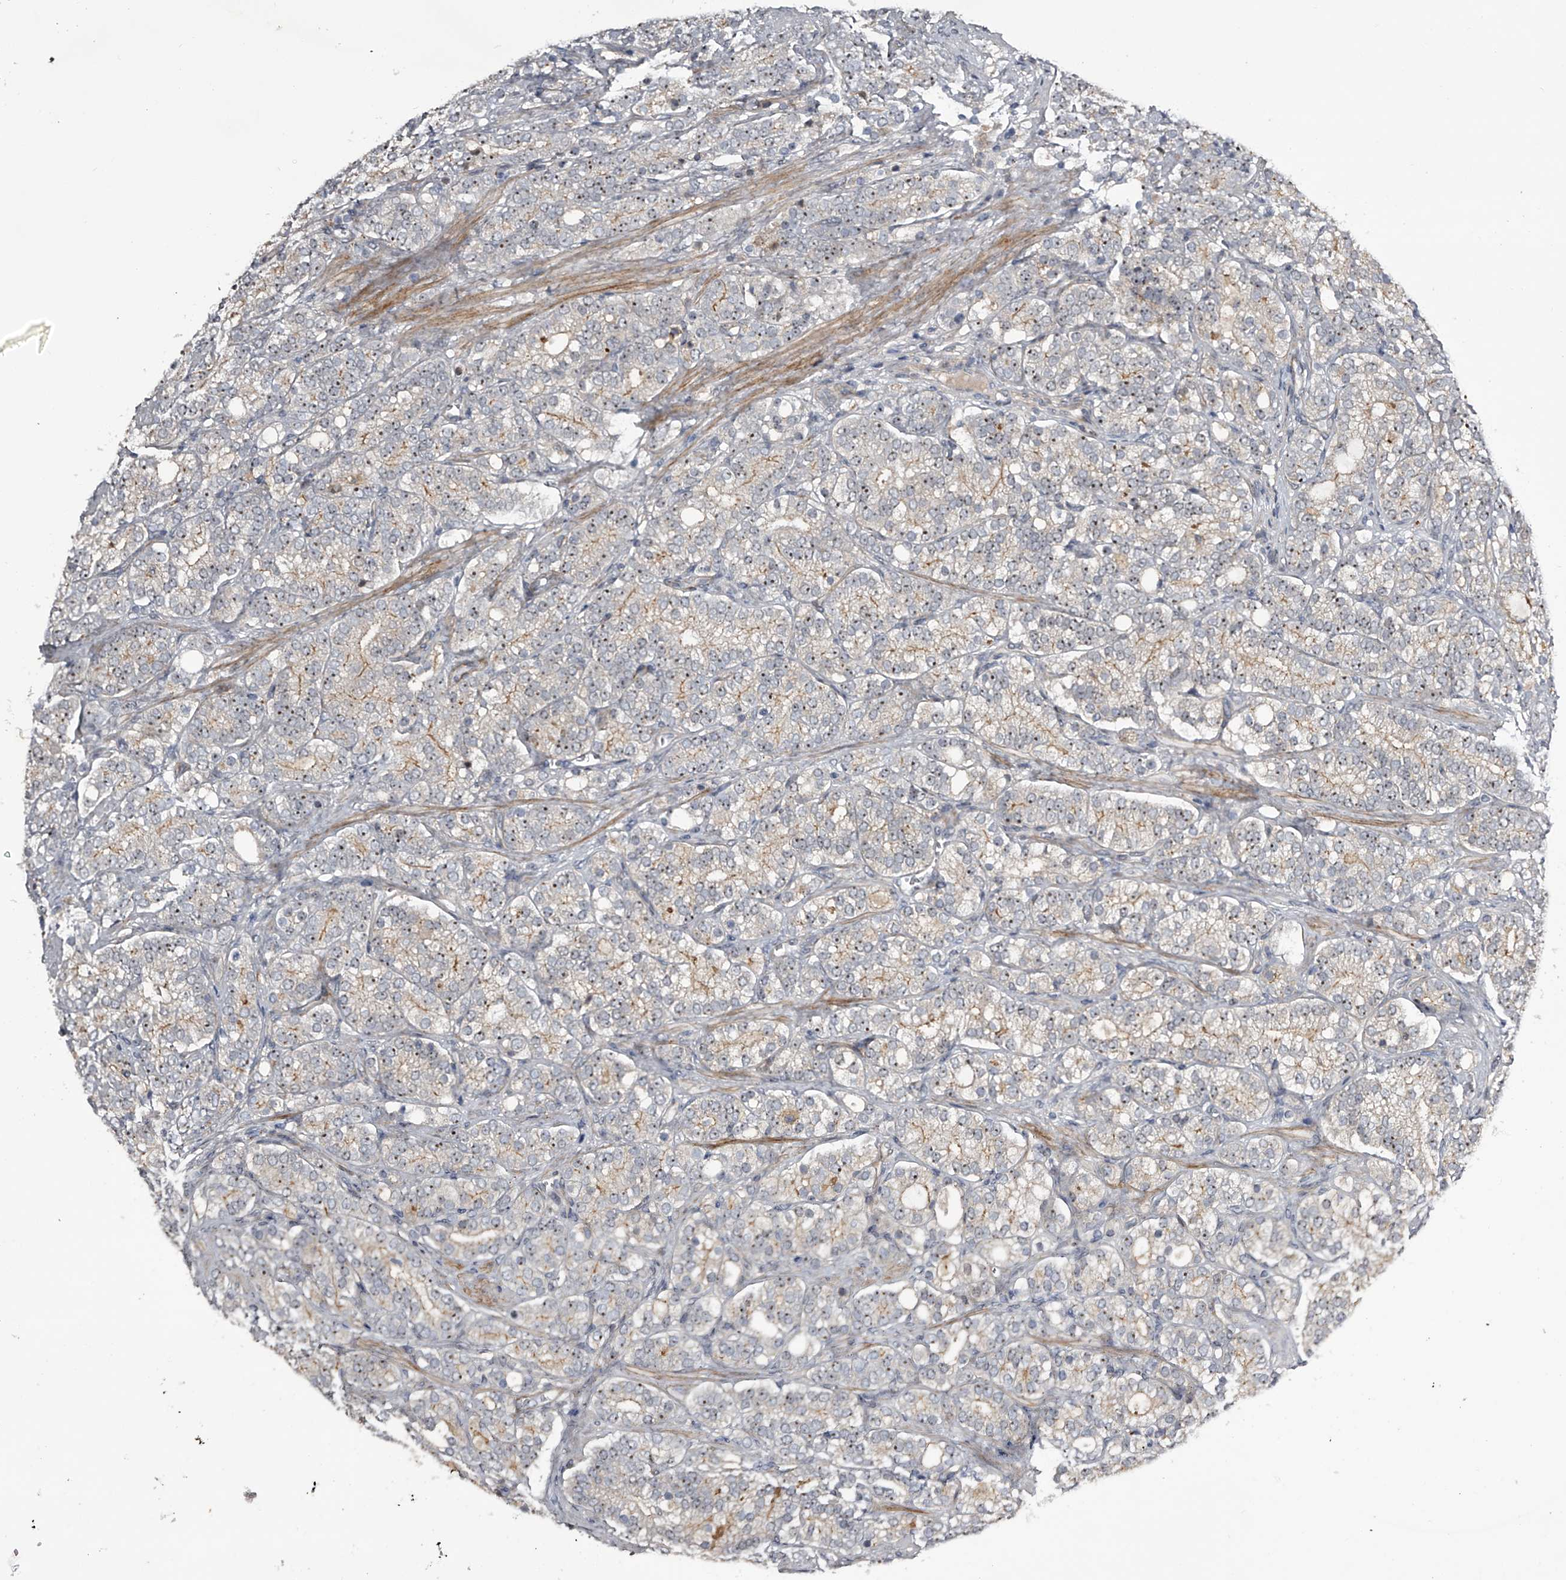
{"staining": {"intensity": "weak", "quantity": "25%-75%", "location": "nuclear"}, "tissue": "prostate cancer", "cell_type": "Tumor cells", "image_type": "cancer", "snomed": [{"axis": "morphology", "description": "Adenocarcinoma, High grade"}, {"axis": "topography", "description": "Prostate"}], "caption": "High-power microscopy captured an IHC image of prostate cancer (high-grade adenocarcinoma), revealing weak nuclear expression in about 25%-75% of tumor cells.", "gene": "MDN1", "patient": {"sex": "male", "age": 57}}